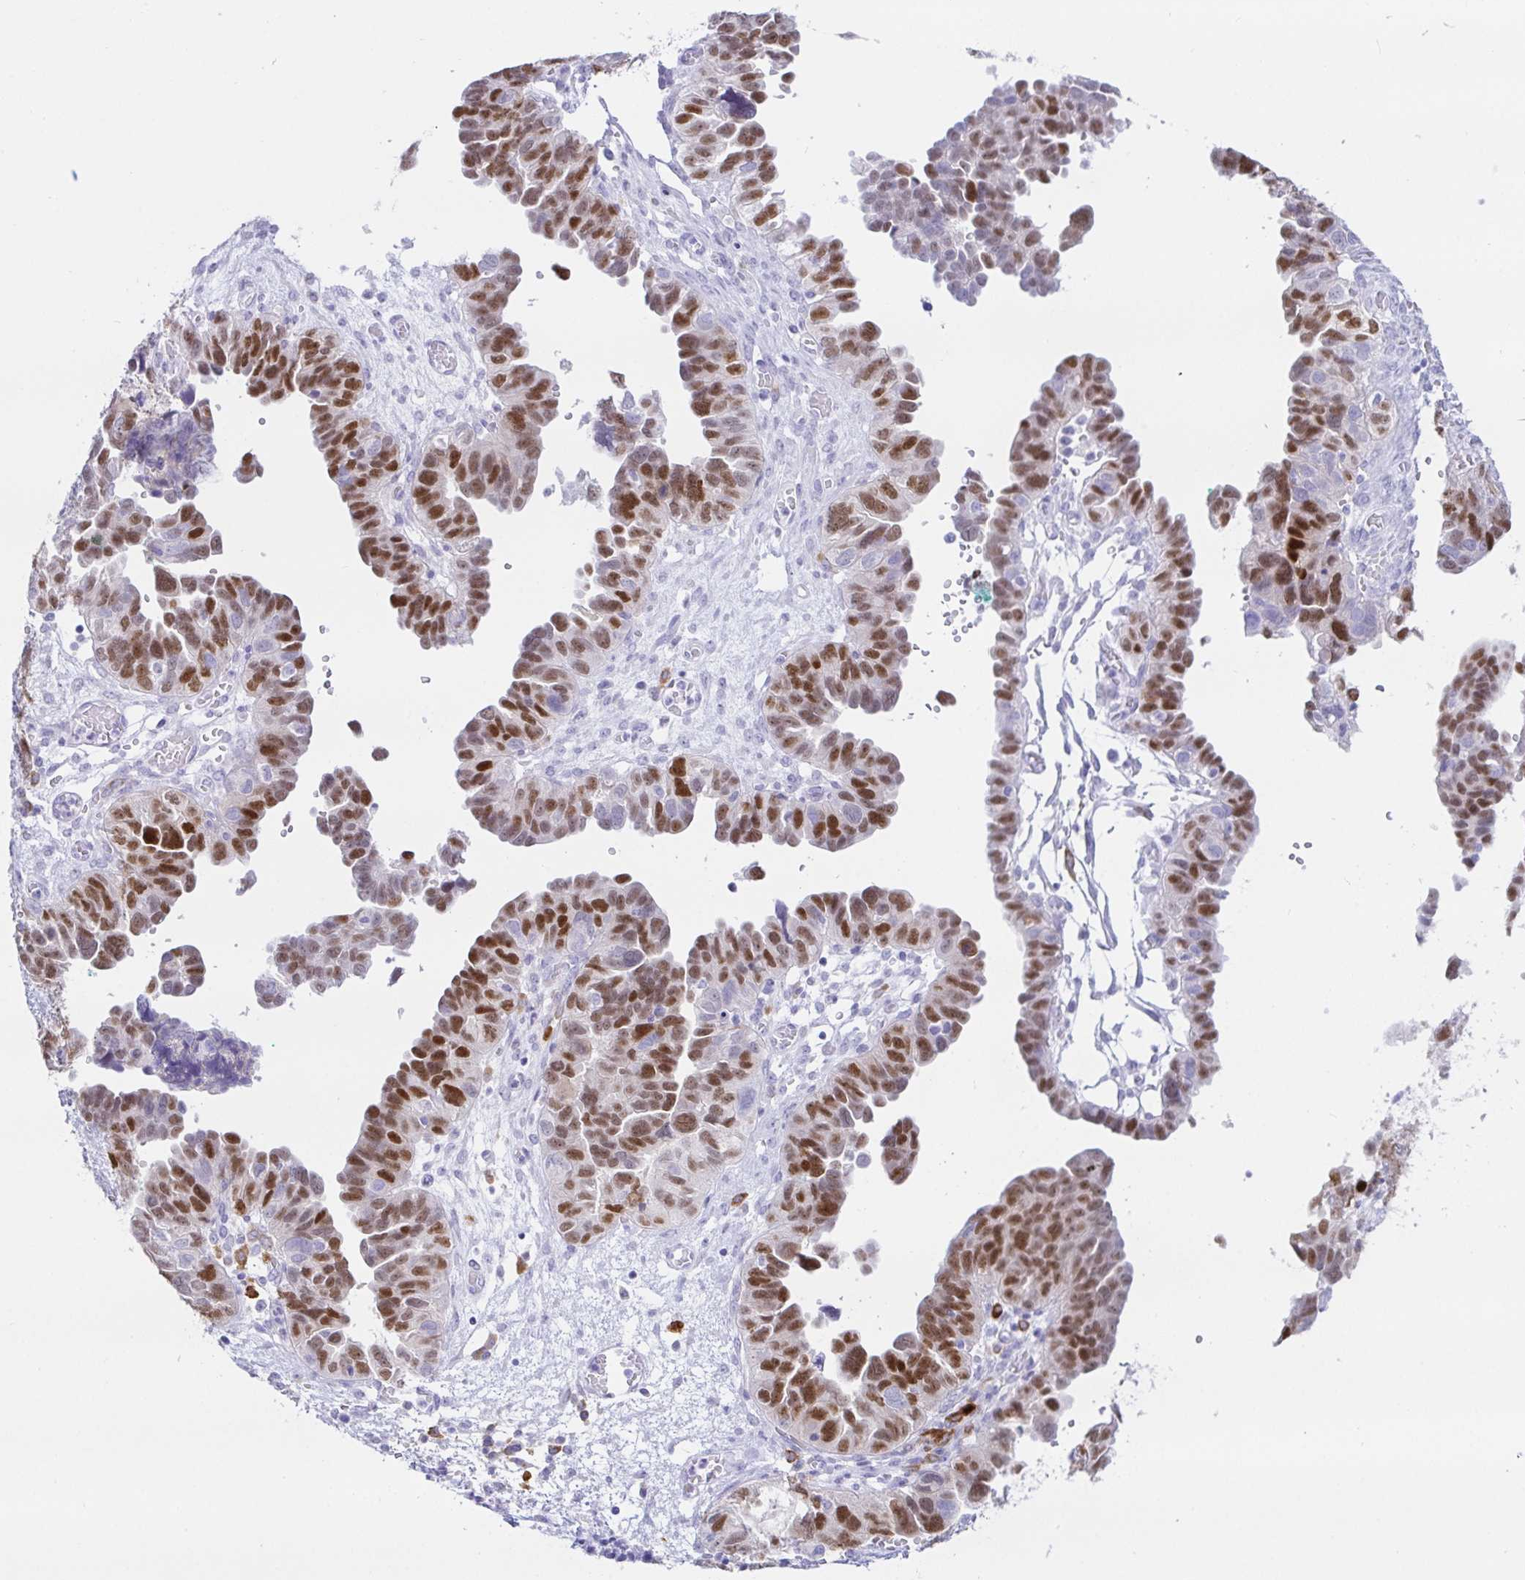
{"staining": {"intensity": "strong", "quantity": ">75%", "location": "nuclear"}, "tissue": "ovarian cancer", "cell_type": "Tumor cells", "image_type": "cancer", "snomed": [{"axis": "morphology", "description": "Cystadenocarcinoma, serous, NOS"}, {"axis": "topography", "description": "Ovary"}], "caption": "A brown stain highlights strong nuclear staining of a protein in human serous cystadenocarcinoma (ovarian) tumor cells.", "gene": "PAX8", "patient": {"sex": "female", "age": 64}}